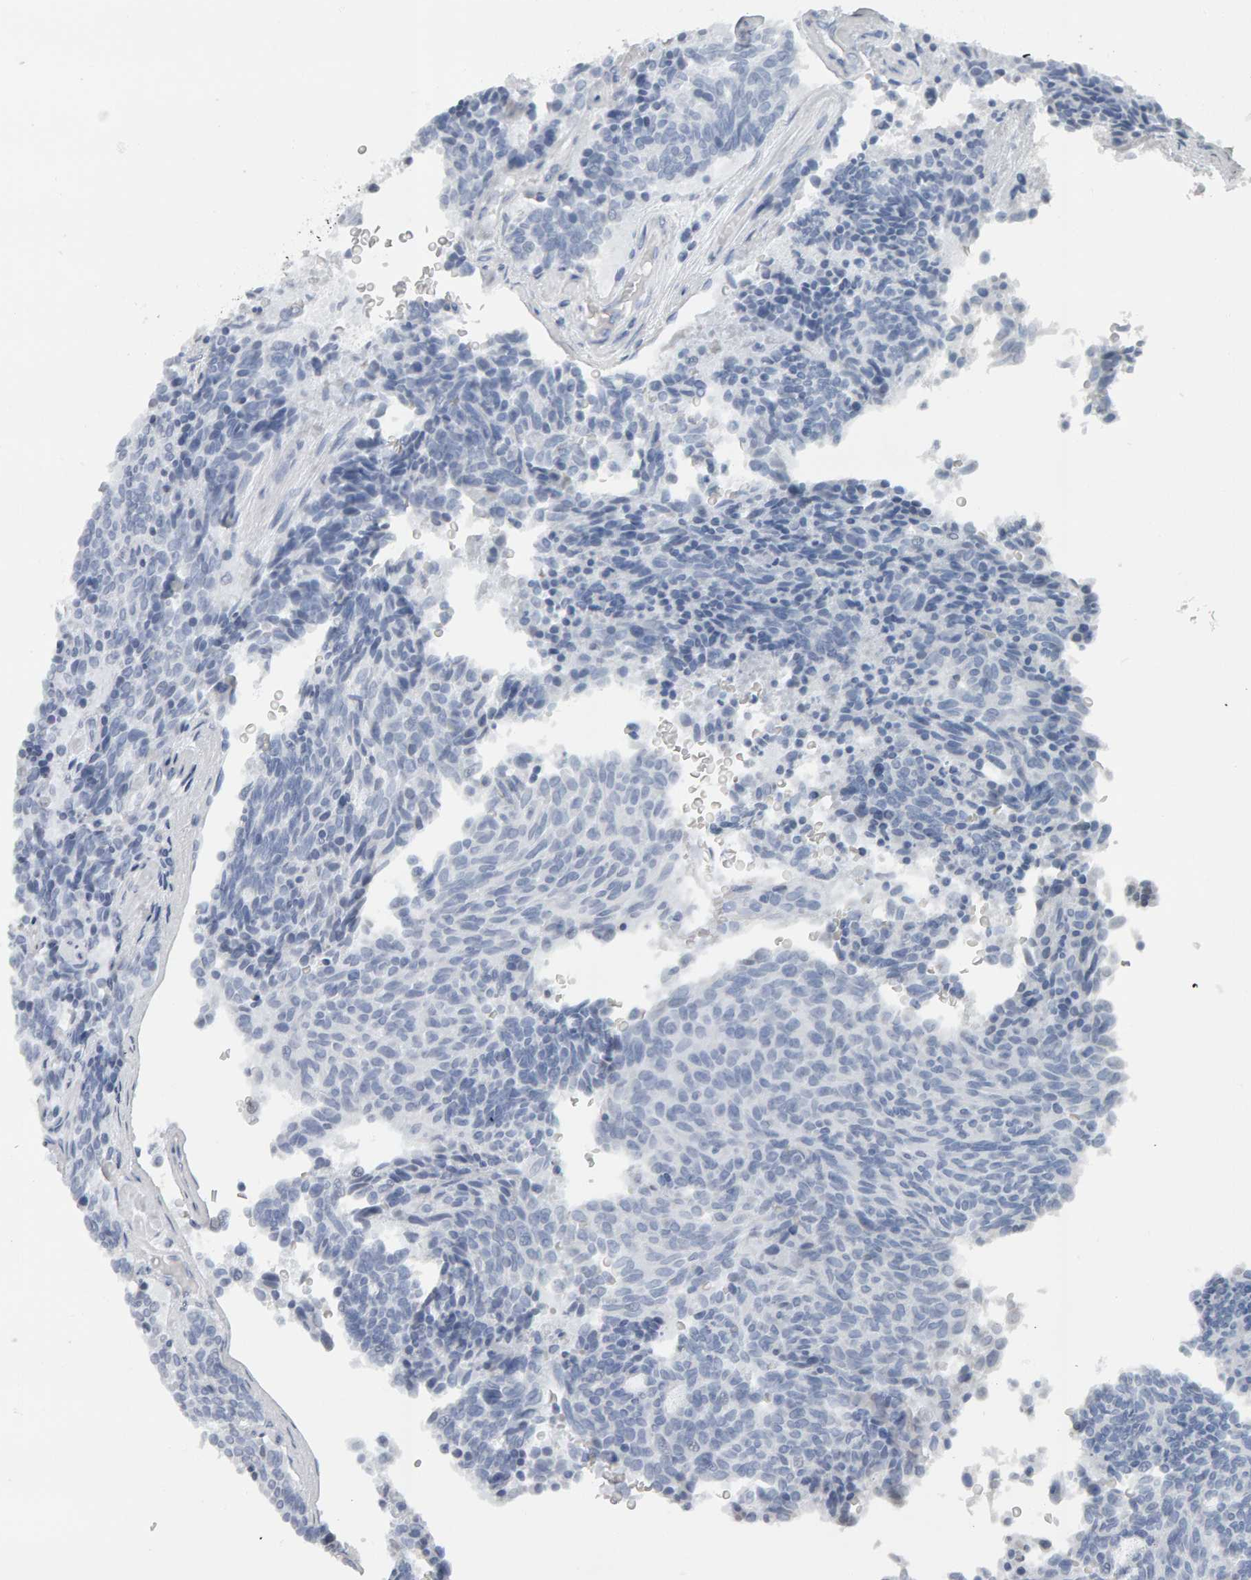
{"staining": {"intensity": "negative", "quantity": "none", "location": "none"}, "tissue": "carcinoid", "cell_type": "Tumor cells", "image_type": "cancer", "snomed": [{"axis": "morphology", "description": "Carcinoid, malignant, NOS"}, {"axis": "topography", "description": "Pancreas"}], "caption": "There is no significant expression in tumor cells of malignant carcinoid.", "gene": "AFF4", "patient": {"sex": "female", "age": 54}}